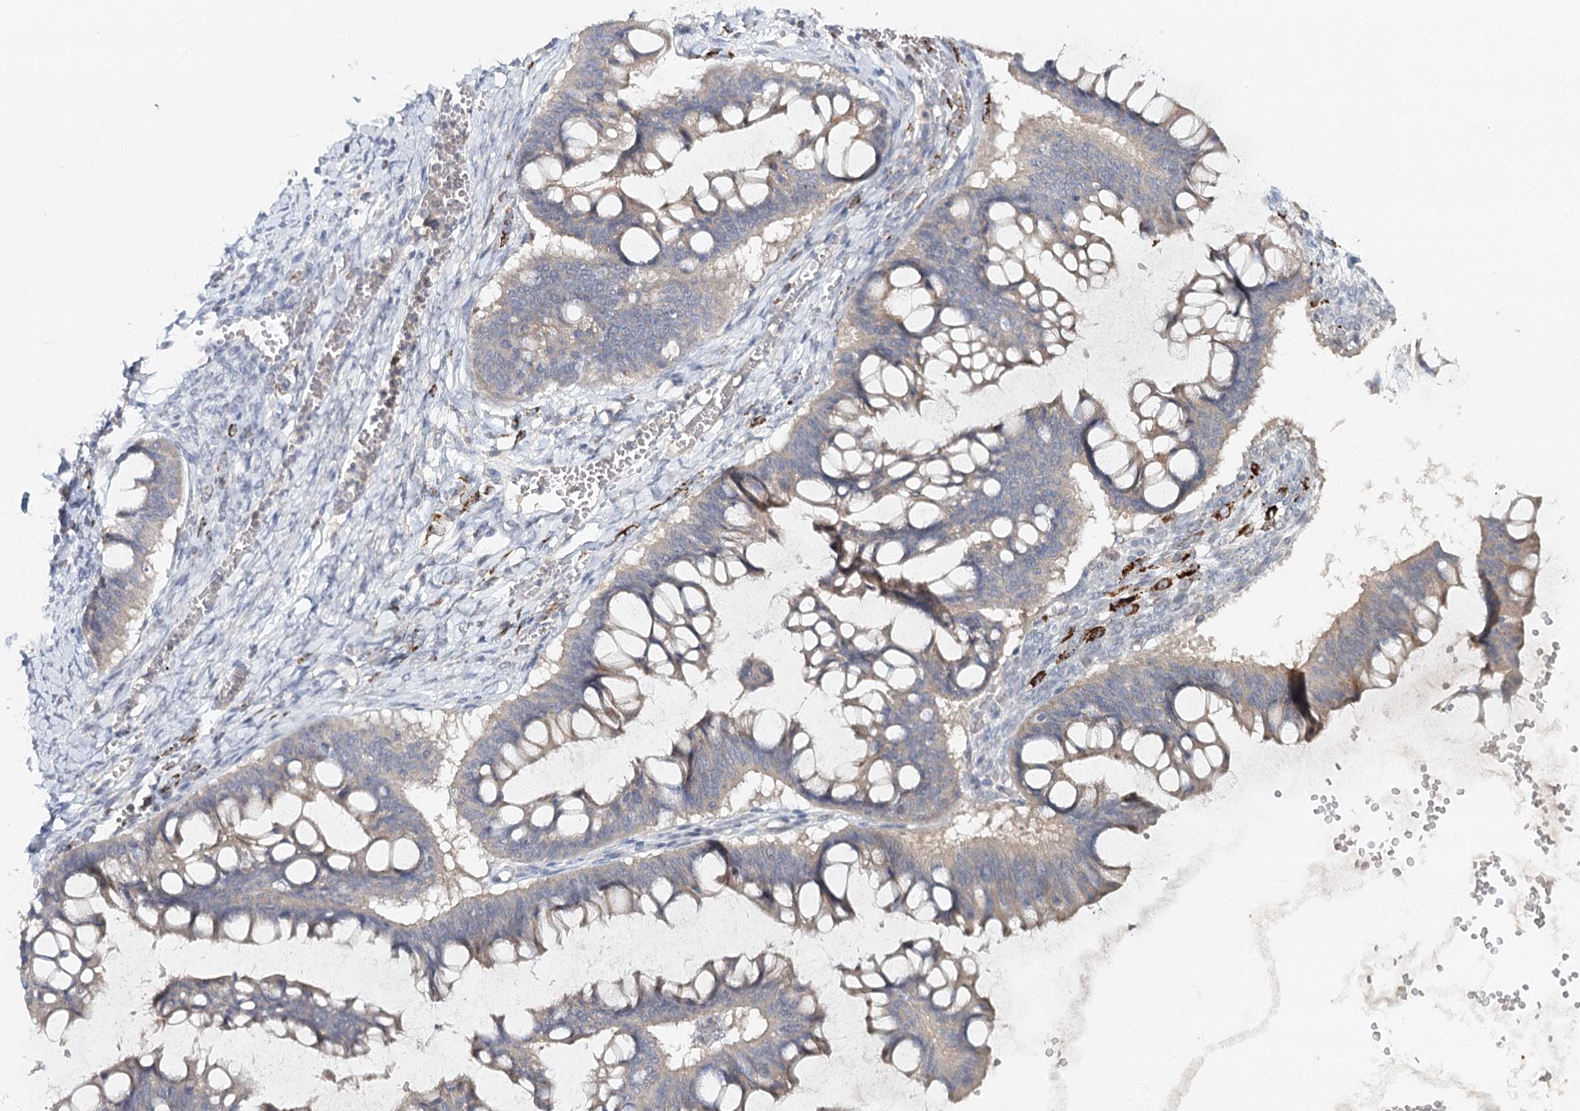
{"staining": {"intensity": "negative", "quantity": "none", "location": "none"}, "tissue": "ovarian cancer", "cell_type": "Tumor cells", "image_type": "cancer", "snomed": [{"axis": "morphology", "description": "Cystadenocarcinoma, mucinous, NOS"}, {"axis": "topography", "description": "Ovary"}], "caption": "Immunohistochemical staining of human mucinous cystadenocarcinoma (ovarian) reveals no significant staining in tumor cells.", "gene": "SLC41A2", "patient": {"sex": "female", "age": 73}}